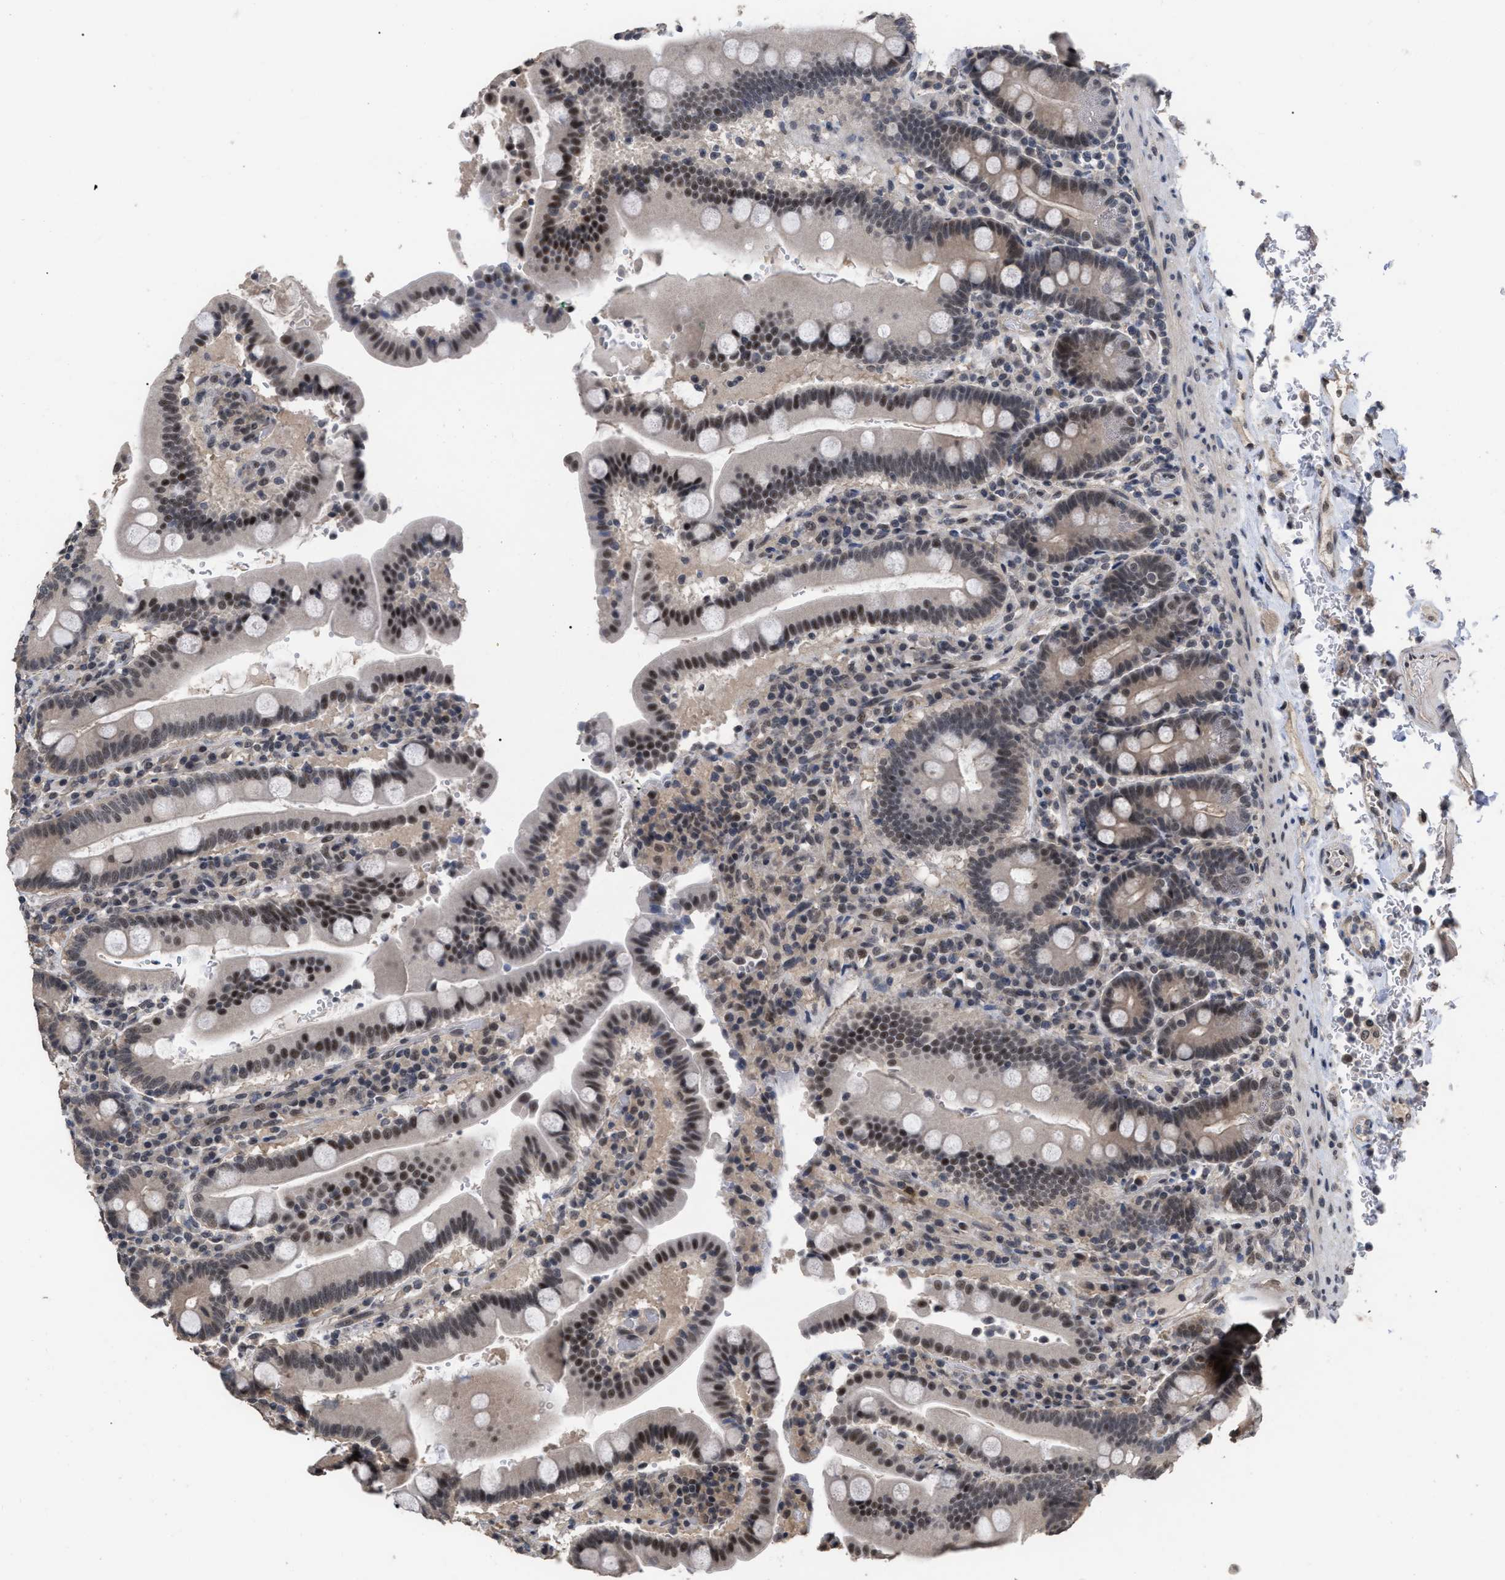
{"staining": {"intensity": "moderate", "quantity": "25%-75%", "location": "nuclear"}, "tissue": "duodenum", "cell_type": "Glandular cells", "image_type": "normal", "snomed": [{"axis": "morphology", "description": "Normal tissue, NOS"}, {"axis": "topography", "description": "Small intestine, NOS"}], "caption": "Protein analysis of normal duodenum exhibits moderate nuclear staining in approximately 25%-75% of glandular cells.", "gene": "JAZF1", "patient": {"sex": "female", "age": 71}}